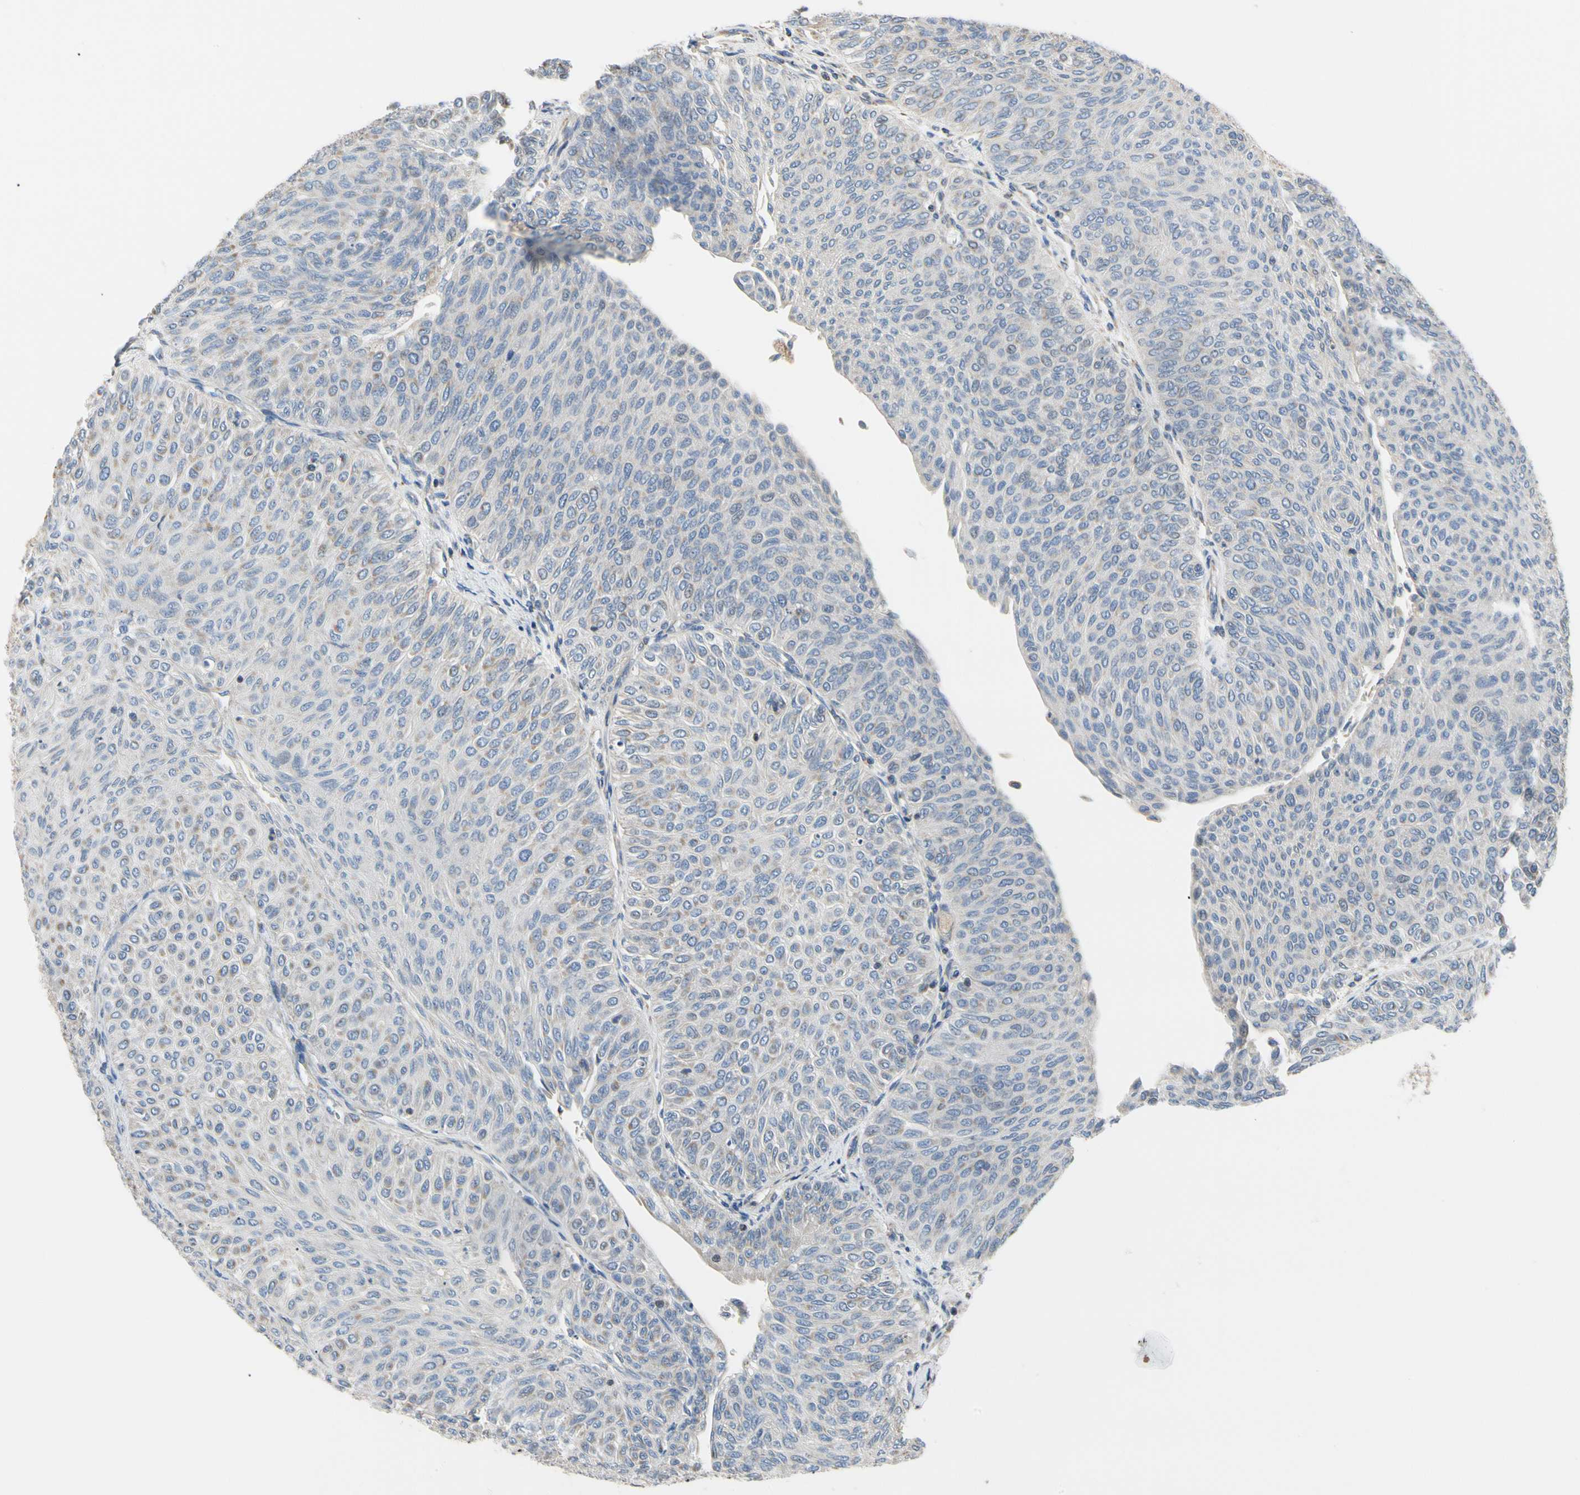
{"staining": {"intensity": "negative", "quantity": "none", "location": "none"}, "tissue": "urothelial cancer", "cell_type": "Tumor cells", "image_type": "cancer", "snomed": [{"axis": "morphology", "description": "Urothelial carcinoma, Low grade"}, {"axis": "topography", "description": "Urinary bladder"}], "caption": "An IHC image of urothelial carcinoma (low-grade) is shown. There is no staining in tumor cells of urothelial carcinoma (low-grade).", "gene": "PLGRKT", "patient": {"sex": "male", "age": 78}}